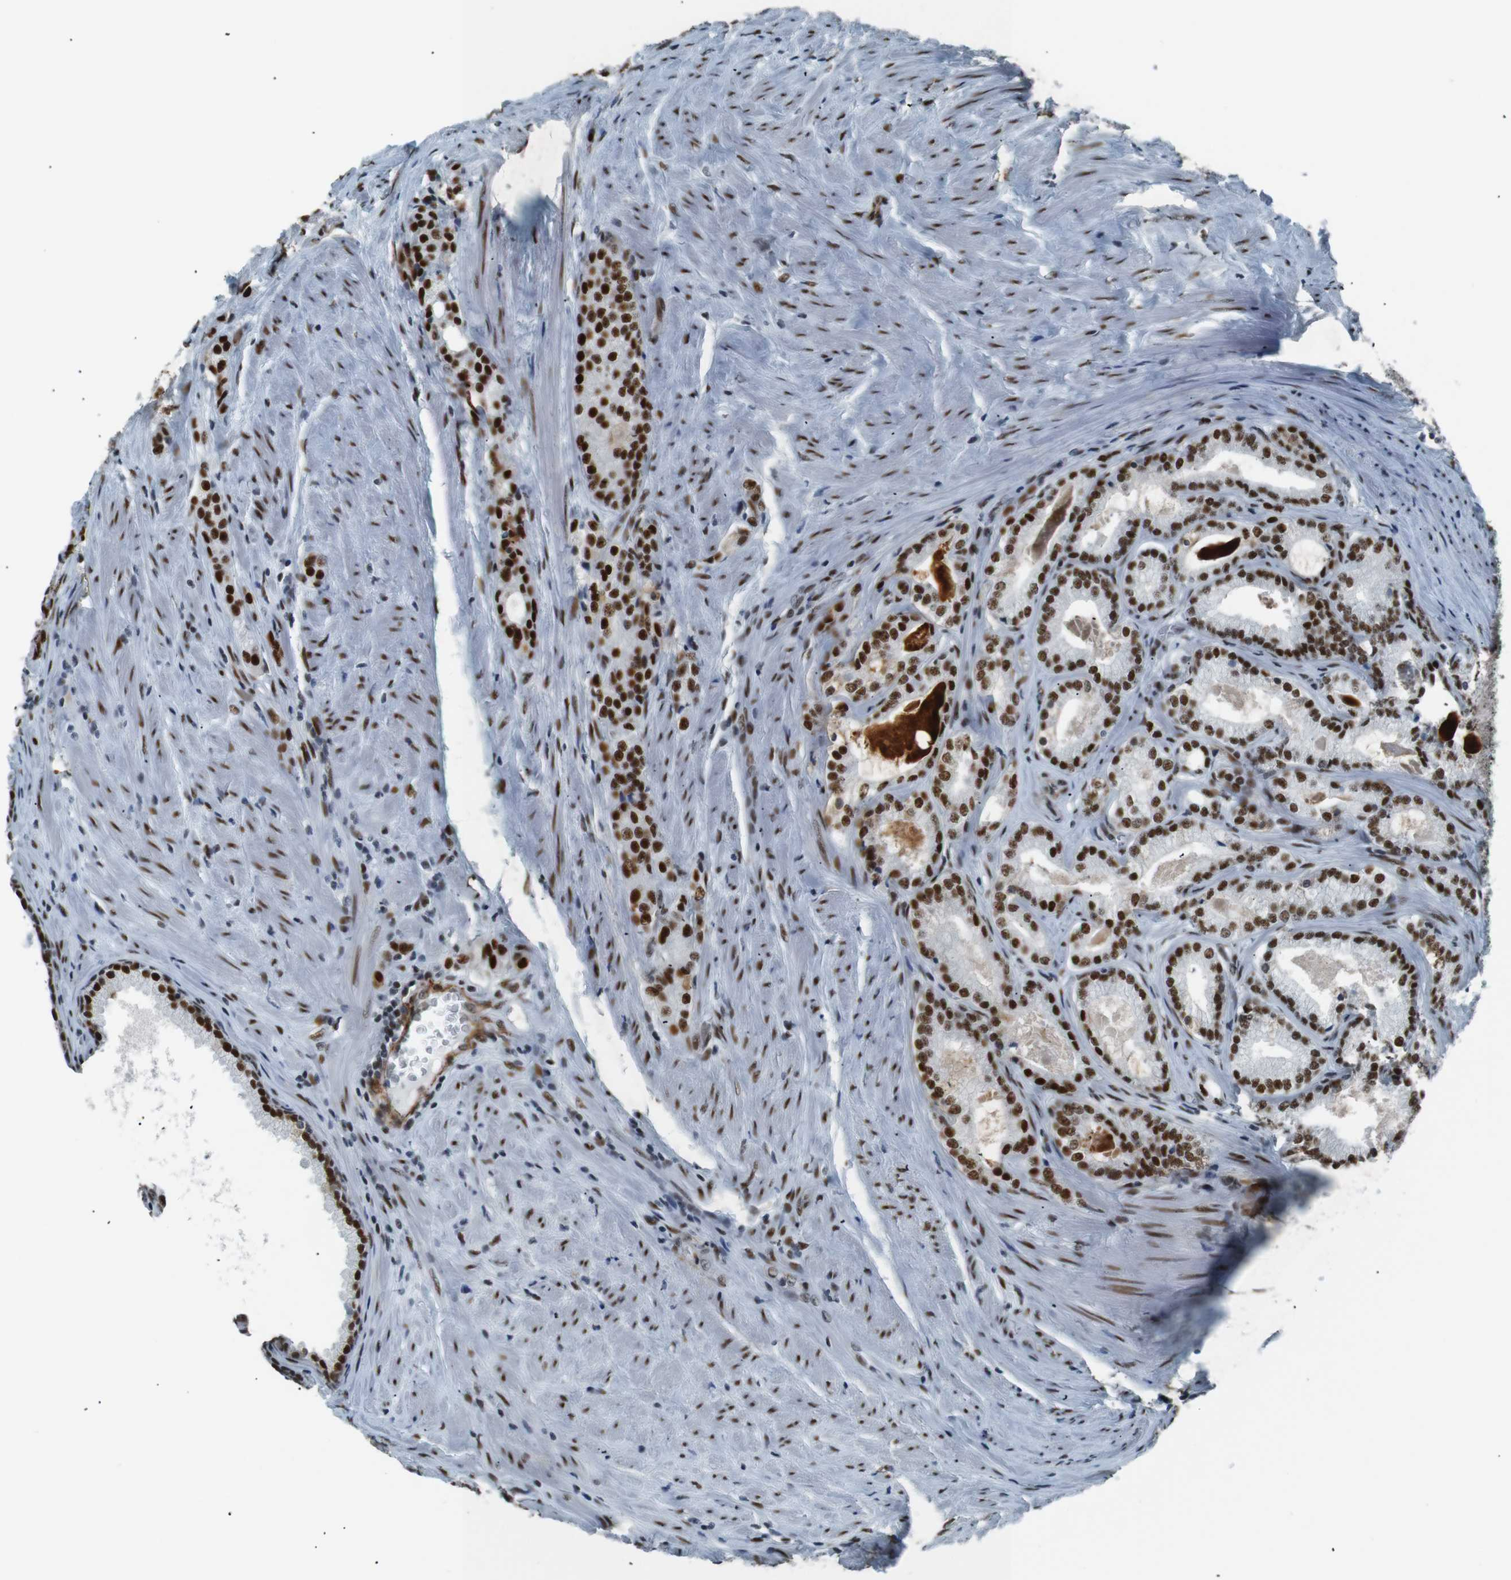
{"staining": {"intensity": "strong", "quantity": ">75%", "location": "nuclear"}, "tissue": "prostate cancer", "cell_type": "Tumor cells", "image_type": "cancer", "snomed": [{"axis": "morphology", "description": "Adenocarcinoma, Low grade"}, {"axis": "topography", "description": "Prostate"}], "caption": "Brown immunohistochemical staining in prostate low-grade adenocarcinoma reveals strong nuclear expression in approximately >75% of tumor cells.", "gene": "HEXIM1", "patient": {"sex": "male", "age": 71}}